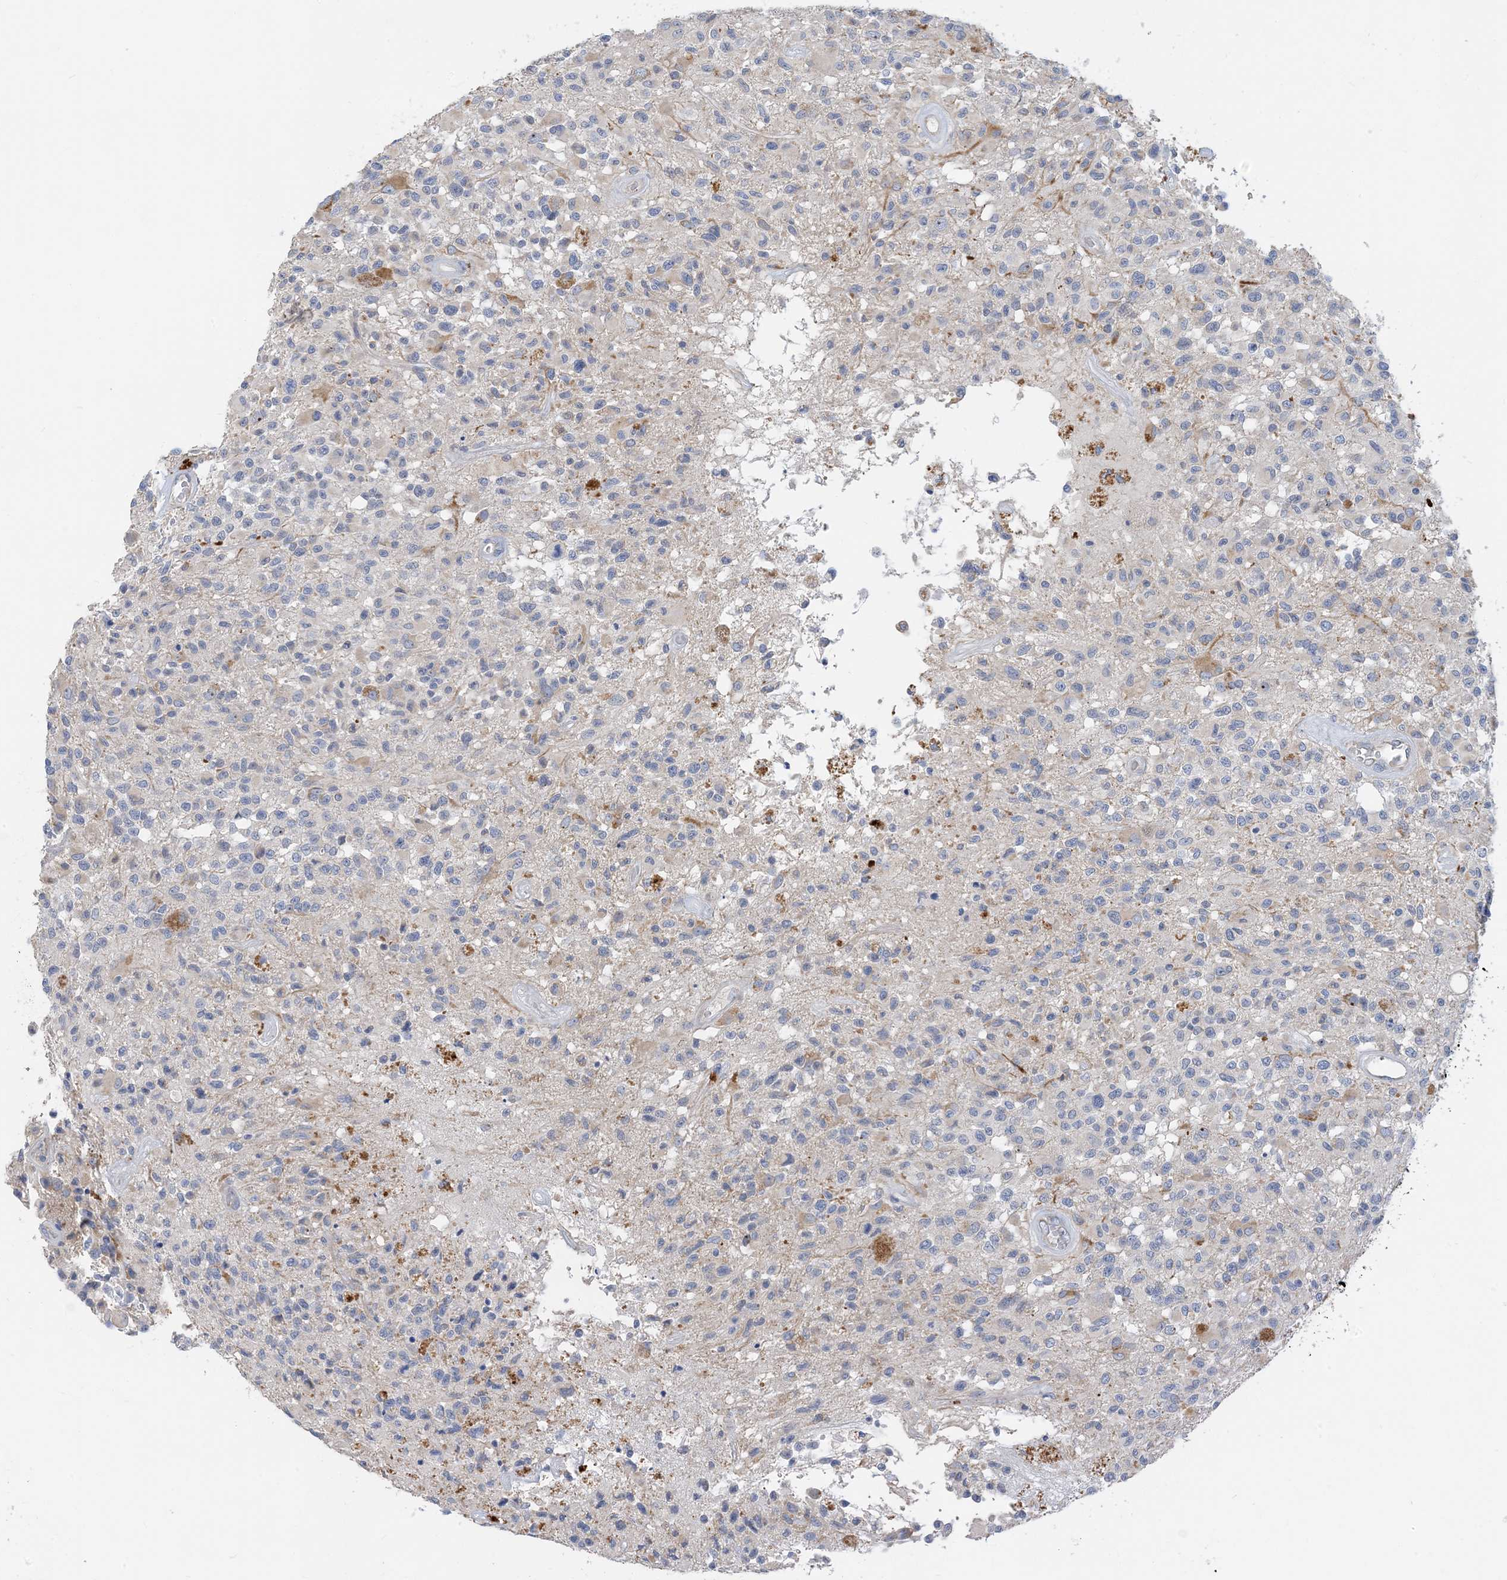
{"staining": {"intensity": "negative", "quantity": "none", "location": "none"}, "tissue": "glioma", "cell_type": "Tumor cells", "image_type": "cancer", "snomed": [{"axis": "morphology", "description": "Glioma, malignant, High grade"}, {"axis": "morphology", "description": "Glioblastoma, NOS"}, {"axis": "topography", "description": "Brain"}], "caption": "DAB immunohistochemical staining of human glioma demonstrates no significant expression in tumor cells.", "gene": "ZCCHC18", "patient": {"sex": "male", "age": 60}}